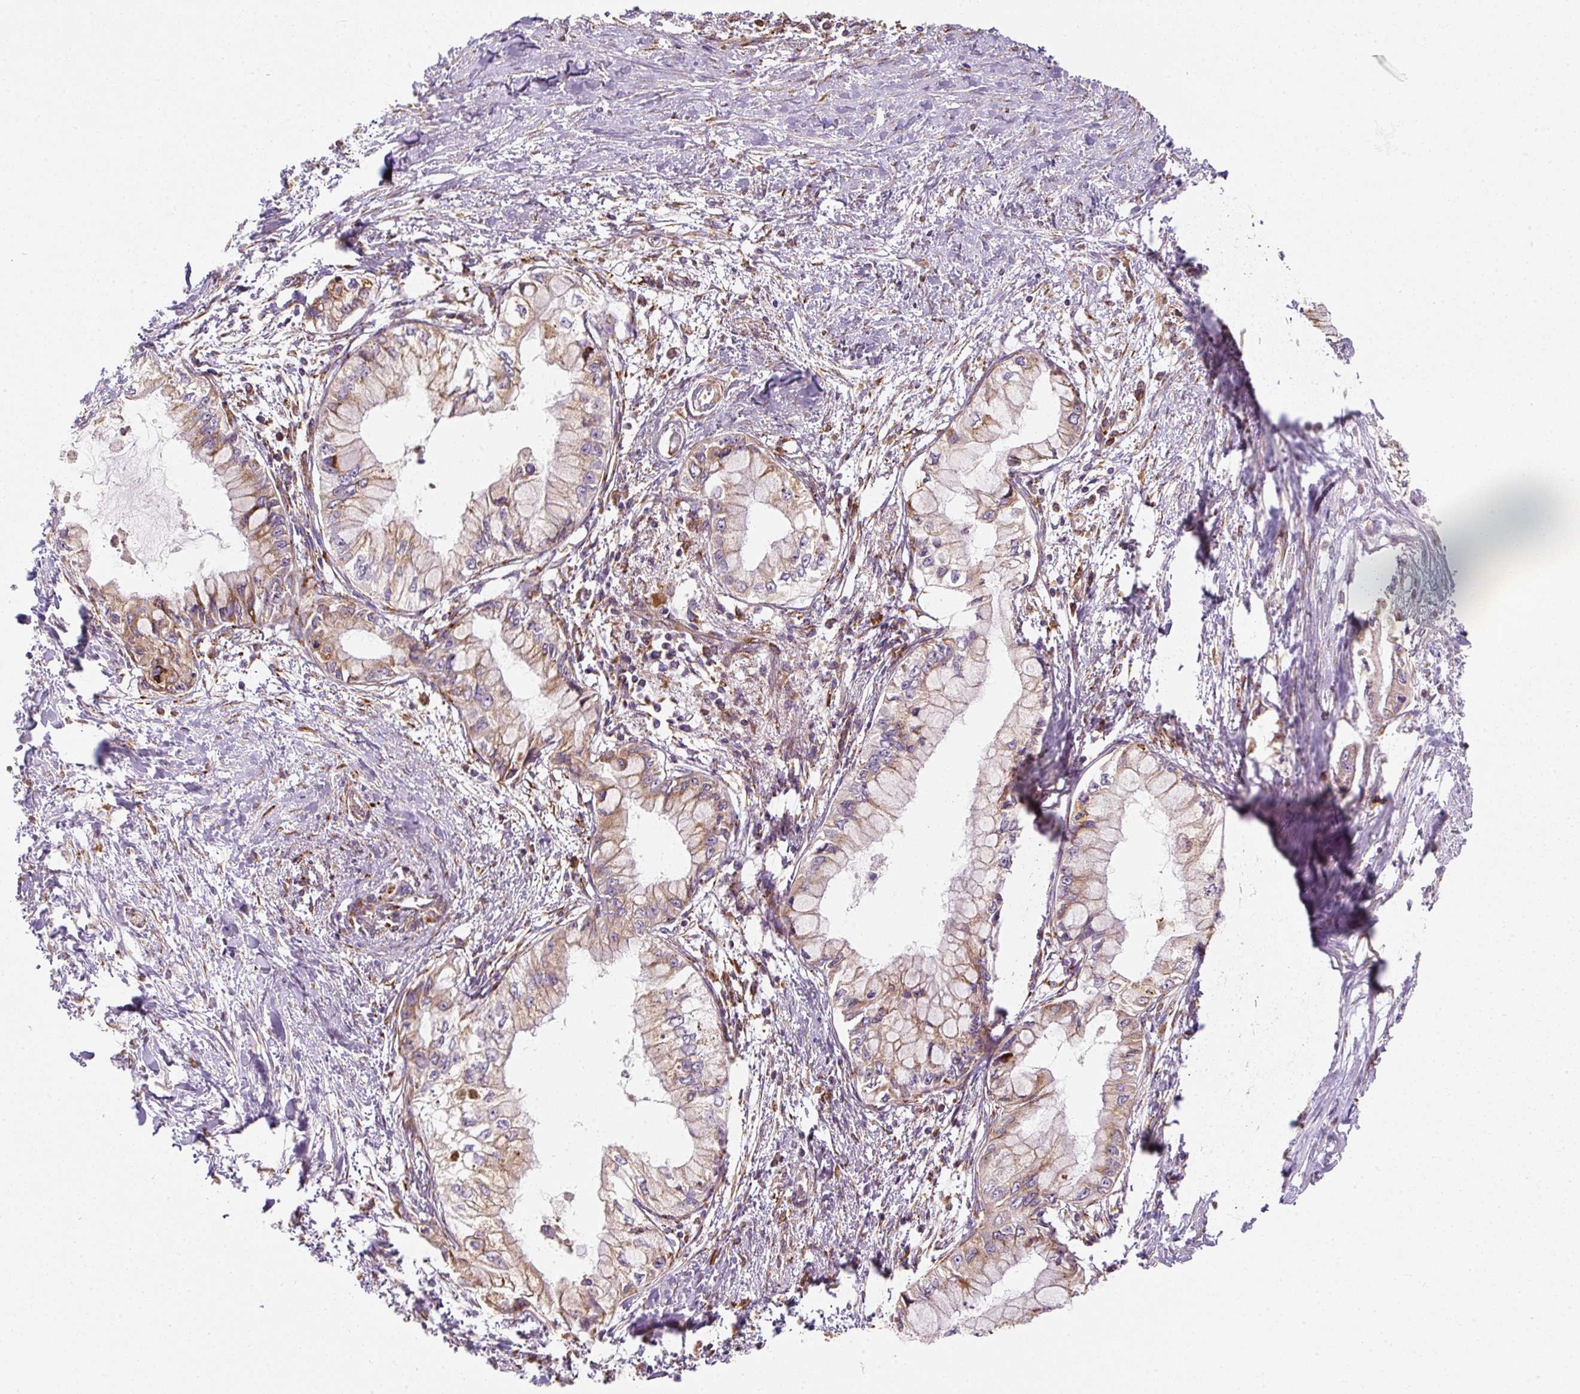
{"staining": {"intensity": "moderate", "quantity": "25%-75%", "location": "cytoplasmic/membranous"}, "tissue": "pancreatic cancer", "cell_type": "Tumor cells", "image_type": "cancer", "snomed": [{"axis": "morphology", "description": "Adenocarcinoma, NOS"}, {"axis": "topography", "description": "Pancreas"}], "caption": "Moderate cytoplasmic/membranous positivity is seen in about 25%-75% of tumor cells in adenocarcinoma (pancreatic).", "gene": "PRKCSH", "patient": {"sex": "male", "age": 48}}